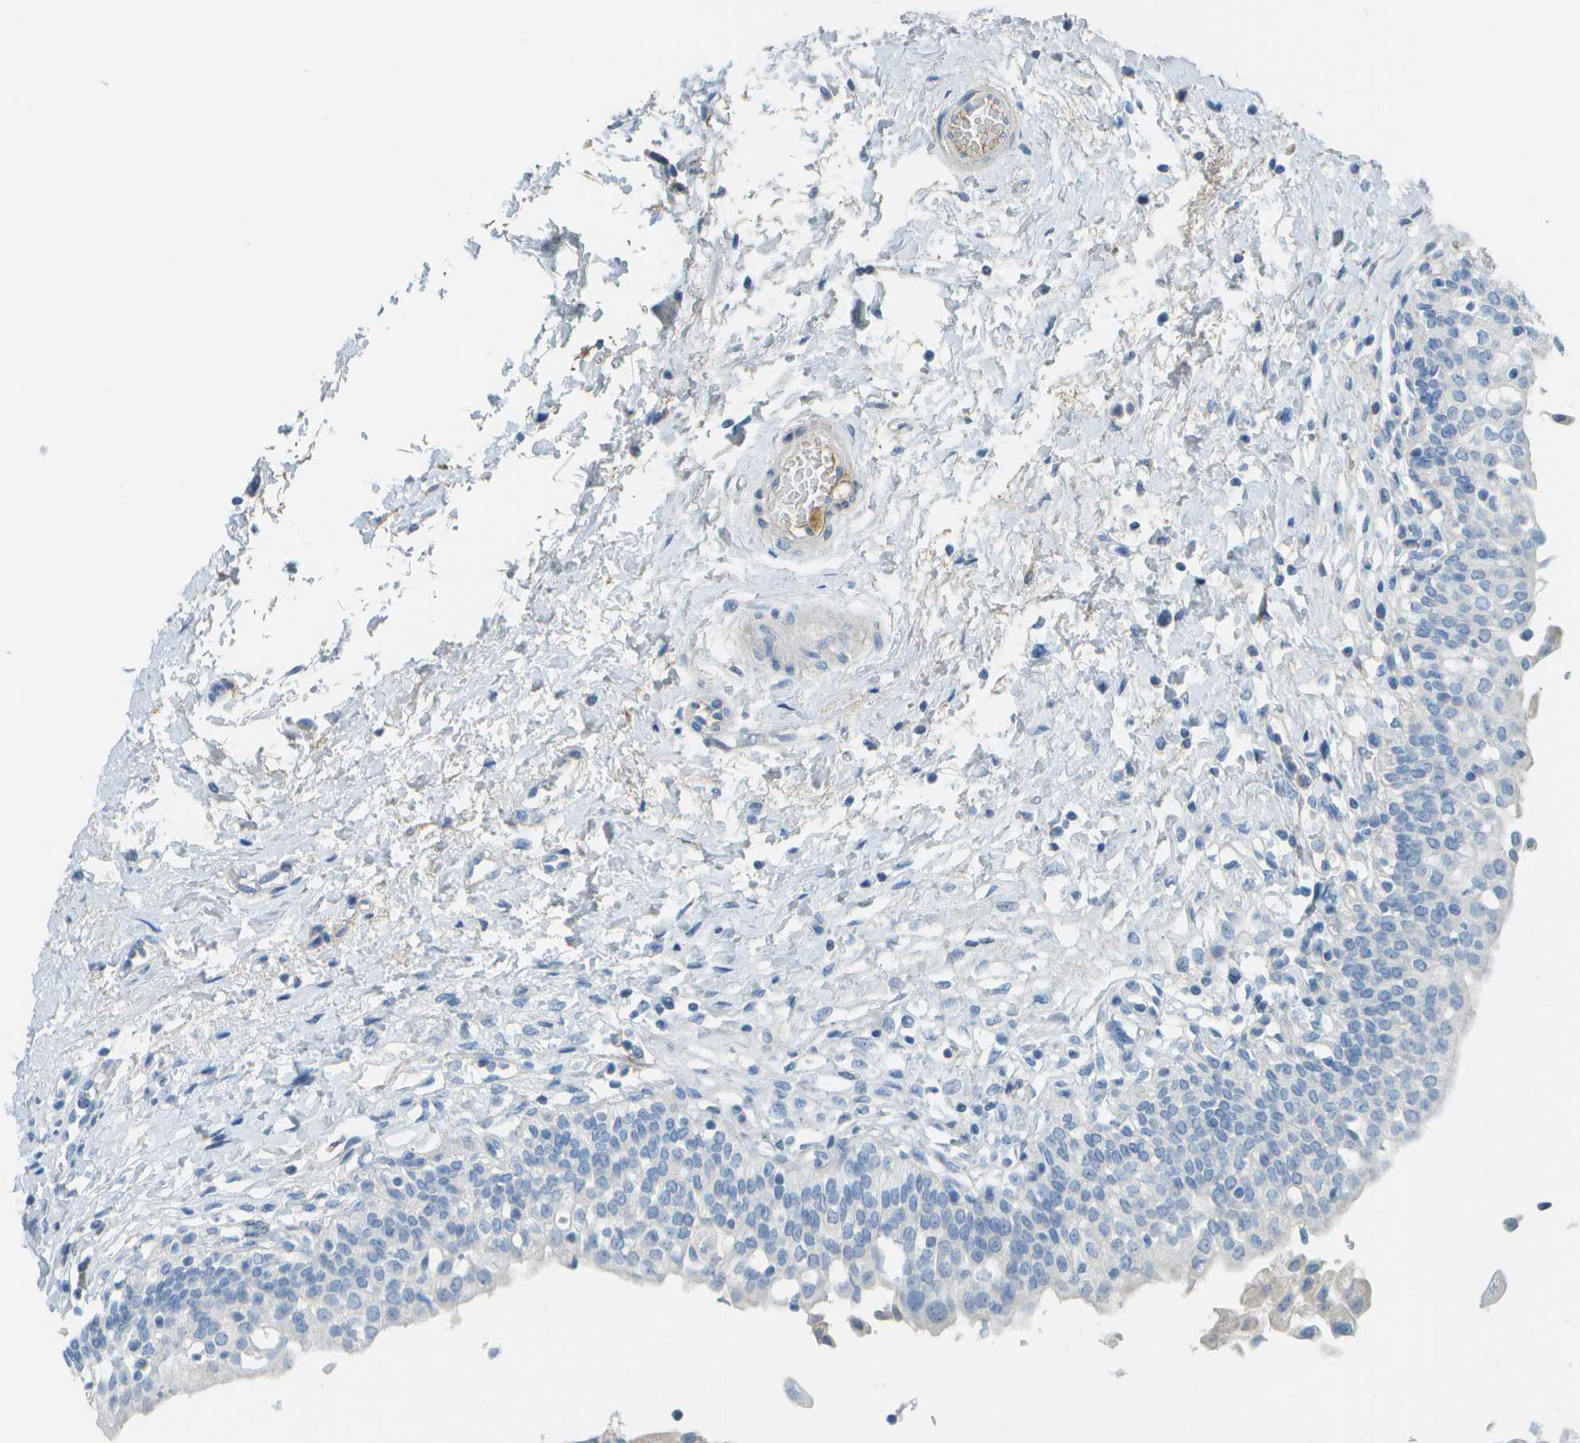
{"staining": {"intensity": "negative", "quantity": "none", "location": "none"}, "tissue": "urinary bladder", "cell_type": "Urothelial cells", "image_type": "normal", "snomed": [{"axis": "morphology", "description": "Normal tissue, NOS"}, {"axis": "topography", "description": "Urinary bladder"}], "caption": "Immunohistochemistry image of unremarkable urinary bladder: urinary bladder stained with DAB shows no significant protein positivity in urothelial cells. (DAB immunohistochemistry (IHC), high magnification).", "gene": "C1S", "patient": {"sex": "male", "age": 55}}